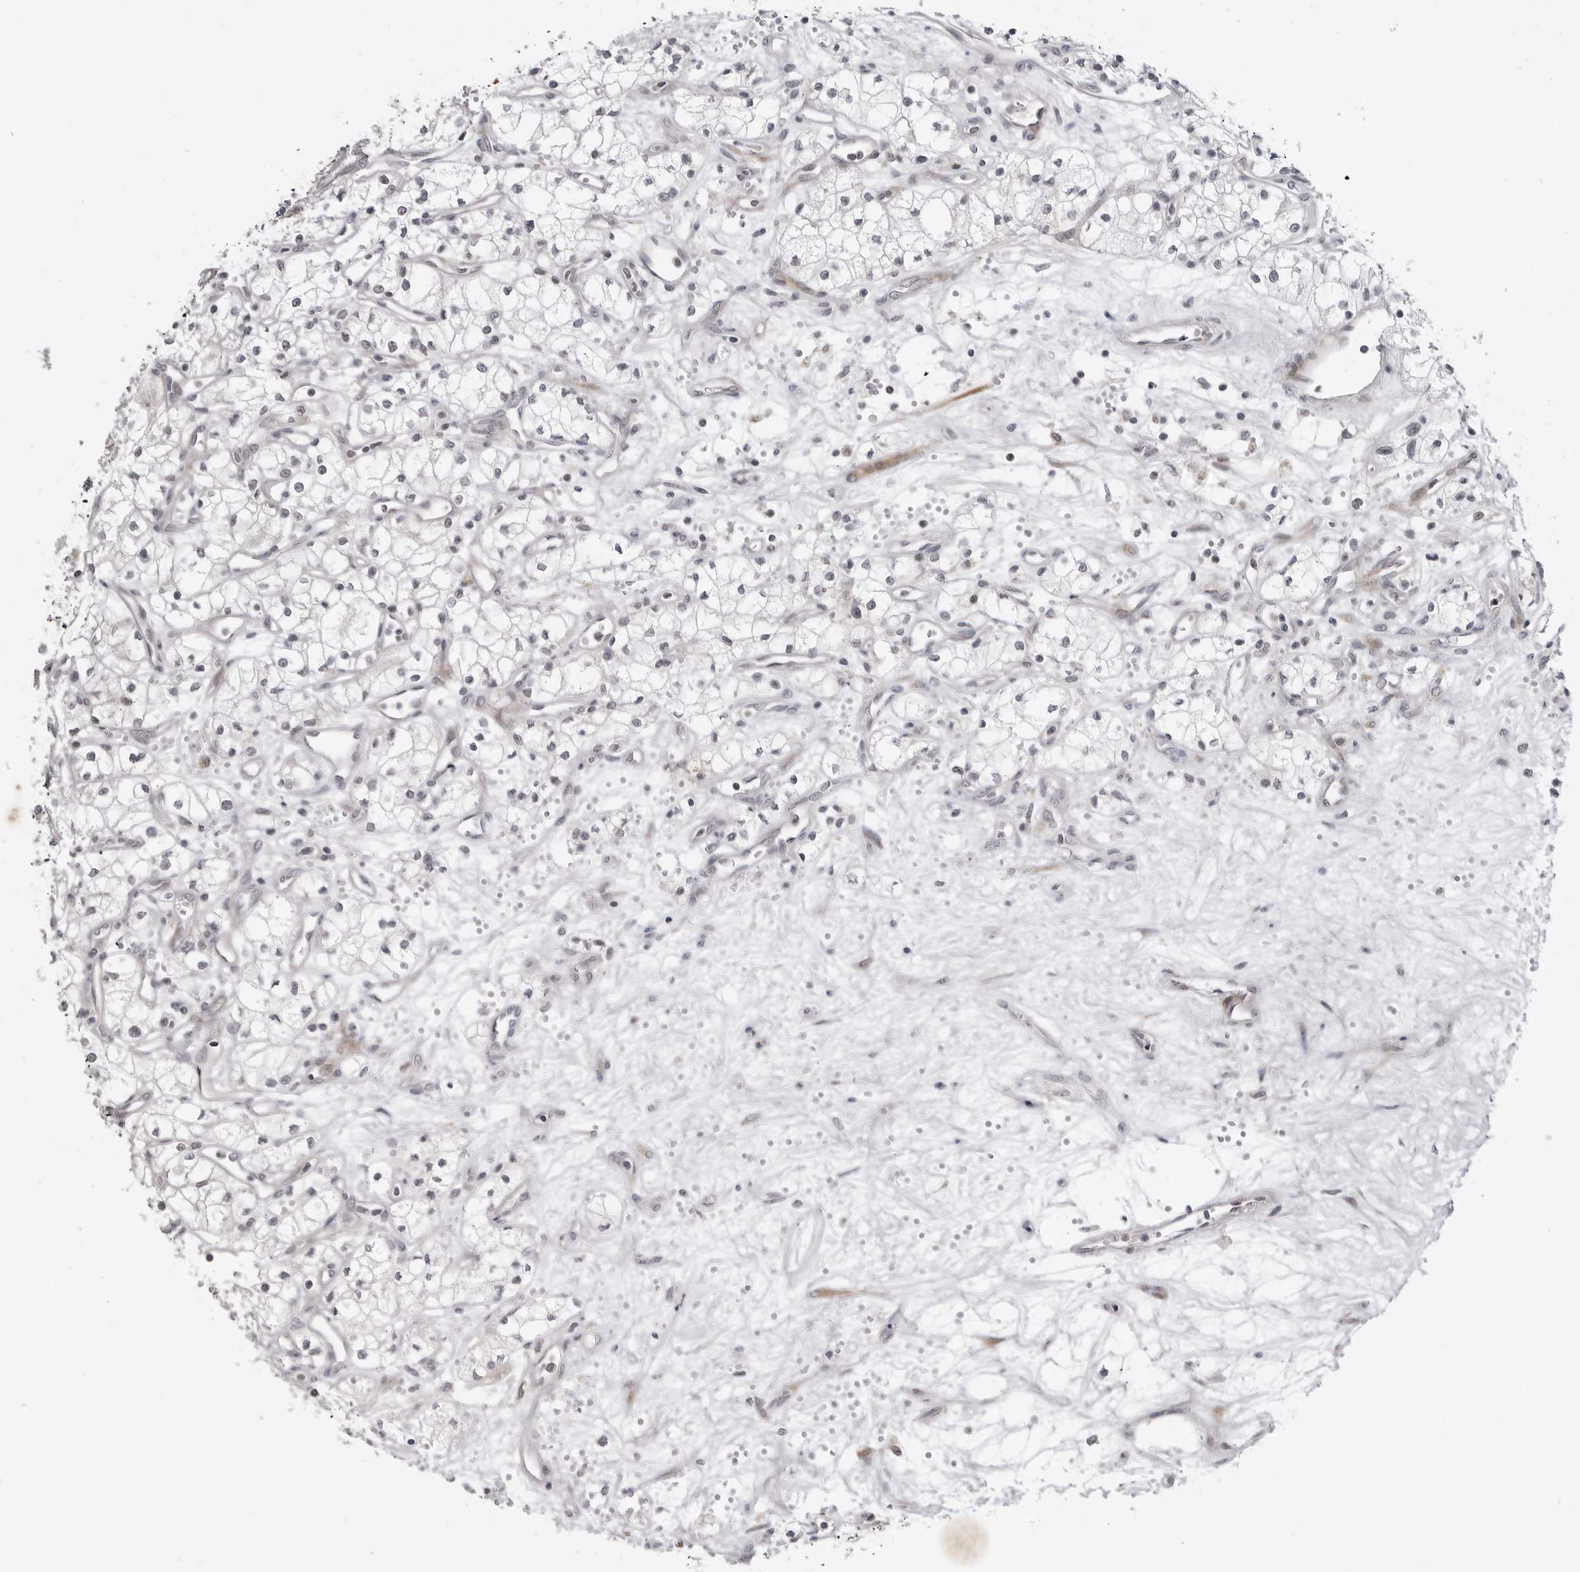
{"staining": {"intensity": "negative", "quantity": "none", "location": "none"}, "tissue": "renal cancer", "cell_type": "Tumor cells", "image_type": "cancer", "snomed": [{"axis": "morphology", "description": "Adenocarcinoma, NOS"}, {"axis": "topography", "description": "Kidney"}], "caption": "Immunohistochemical staining of human renal adenocarcinoma reveals no significant staining in tumor cells. Nuclei are stained in blue.", "gene": "ADAMTS5", "patient": {"sex": "male", "age": 59}}